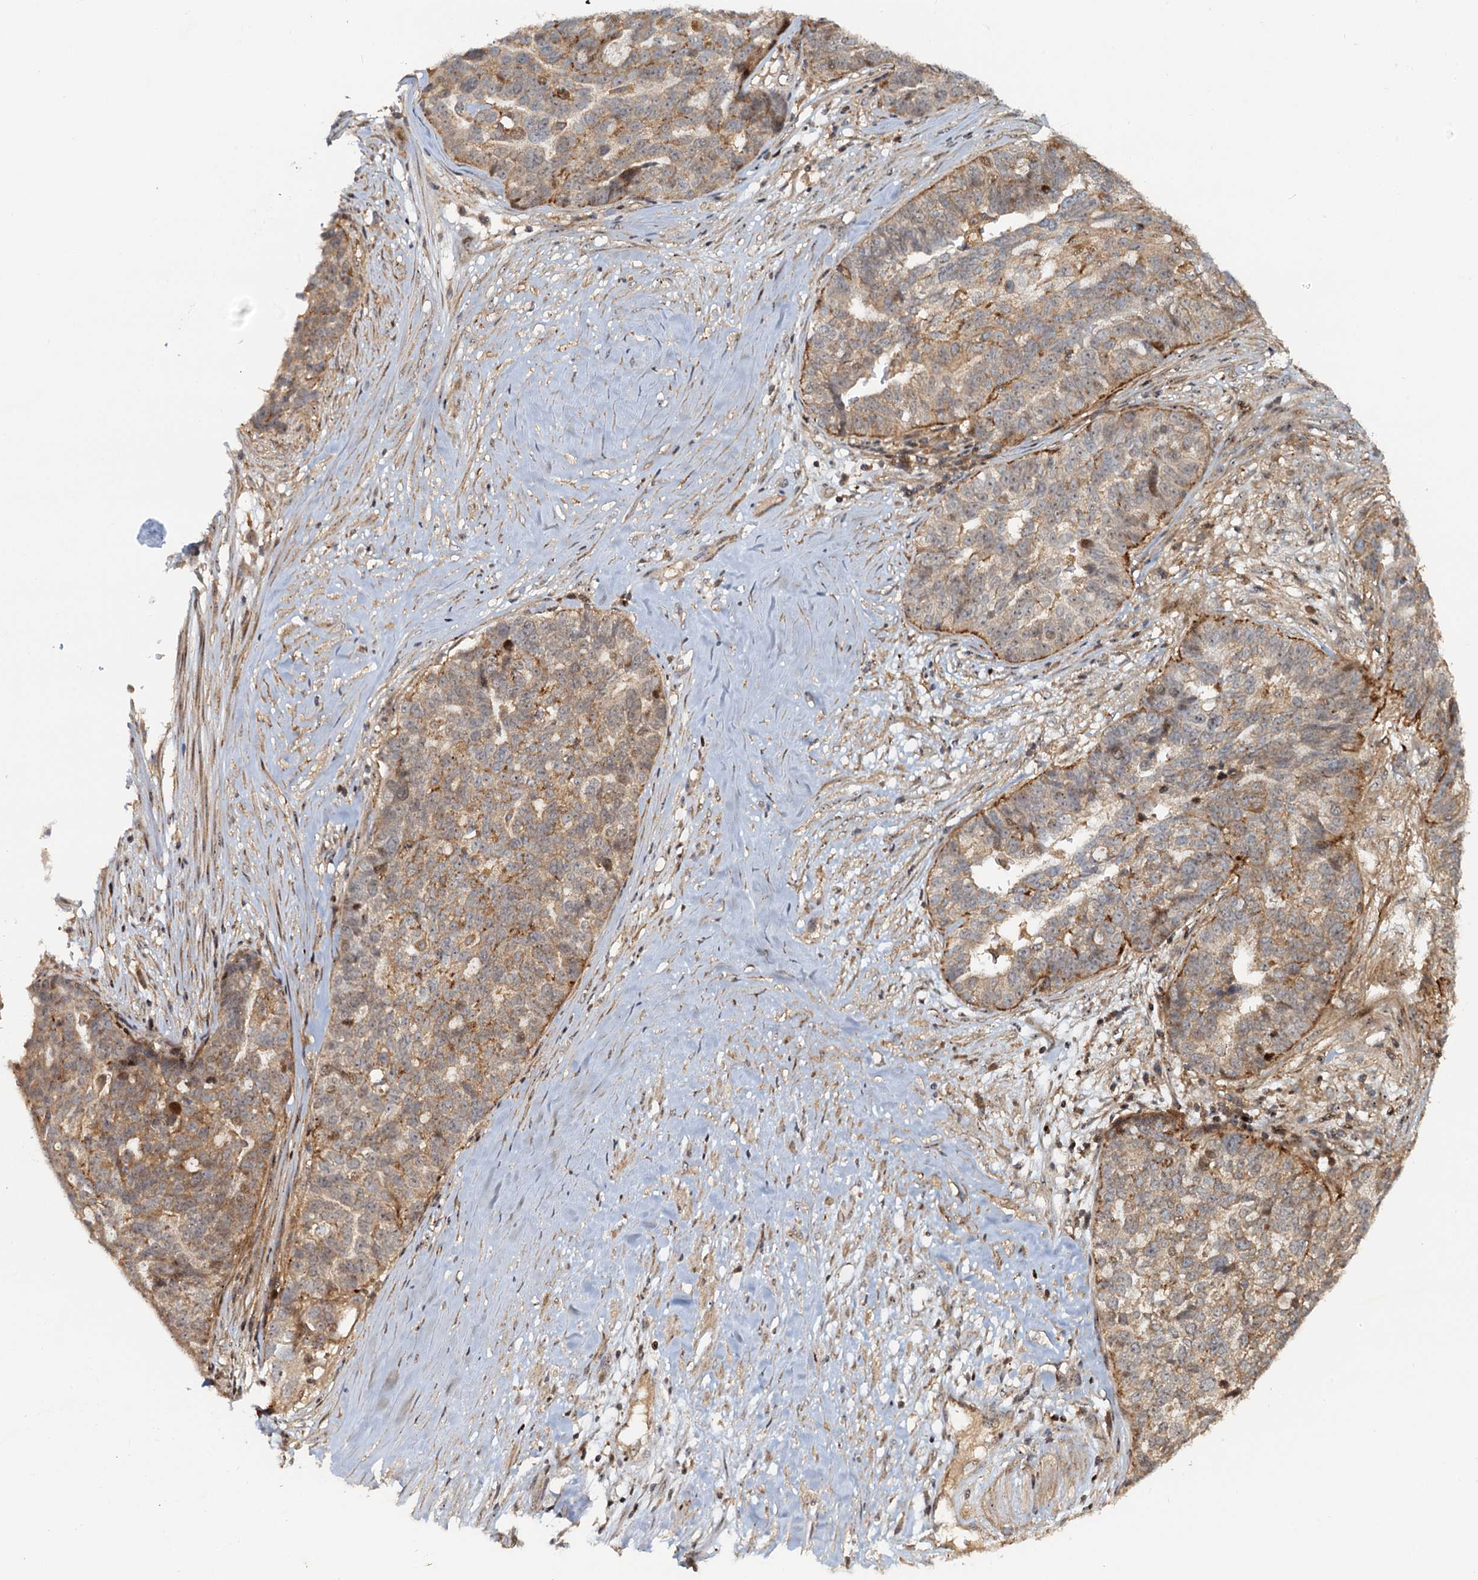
{"staining": {"intensity": "moderate", "quantity": ">75%", "location": "cytoplasmic/membranous"}, "tissue": "ovarian cancer", "cell_type": "Tumor cells", "image_type": "cancer", "snomed": [{"axis": "morphology", "description": "Cystadenocarcinoma, serous, NOS"}, {"axis": "topography", "description": "Ovary"}], "caption": "Immunohistochemical staining of human ovarian cancer demonstrates moderate cytoplasmic/membranous protein expression in about >75% of tumor cells. Immunohistochemistry stains the protein of interest in brown and the nuclei are stained blue.", "gene": "TOLLIP", "patient": {"sex": "female", "age": 59}}